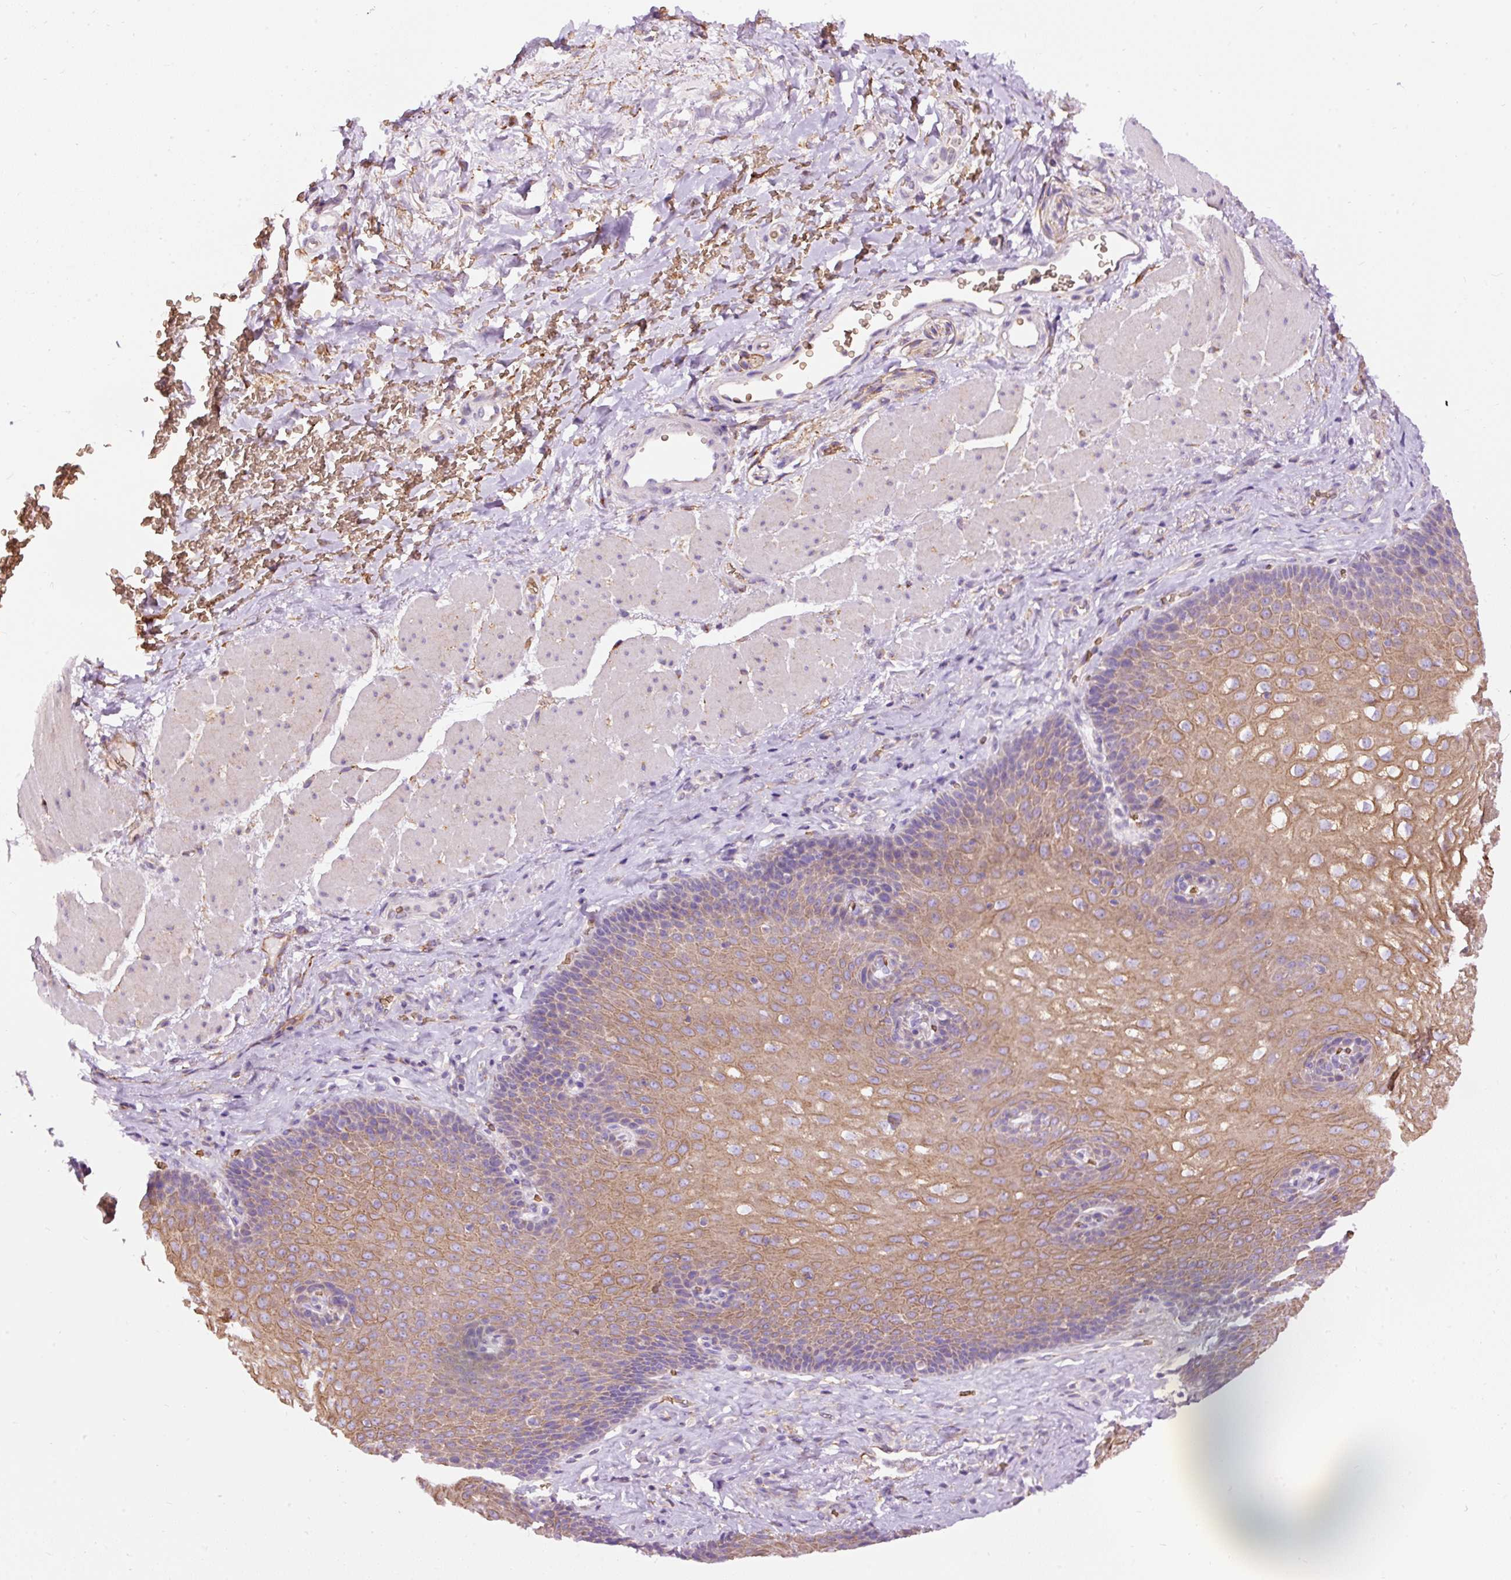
{"staining": {"intensity": "moderate", "quantity": "25%-75%", "location": "cytoplasmic/membranous"}, "tissue": "esophagus", "cell_type": "Squamous epithelial cells", "image_type": "normal", "snomed": [{"axis": "morphology", "description": "Normal tissue, NOS"}, {"axis": "topography", "description": "Esophagus"}], "caption": "Immunohistochemical staining of normal human esophagus displays moderate cytoplasmic/membranous protein expression in about 25%-75% of squamous epithelial cells.", "gene": "PRRC2A", "patient": {"sex": "female", "age": 66}}